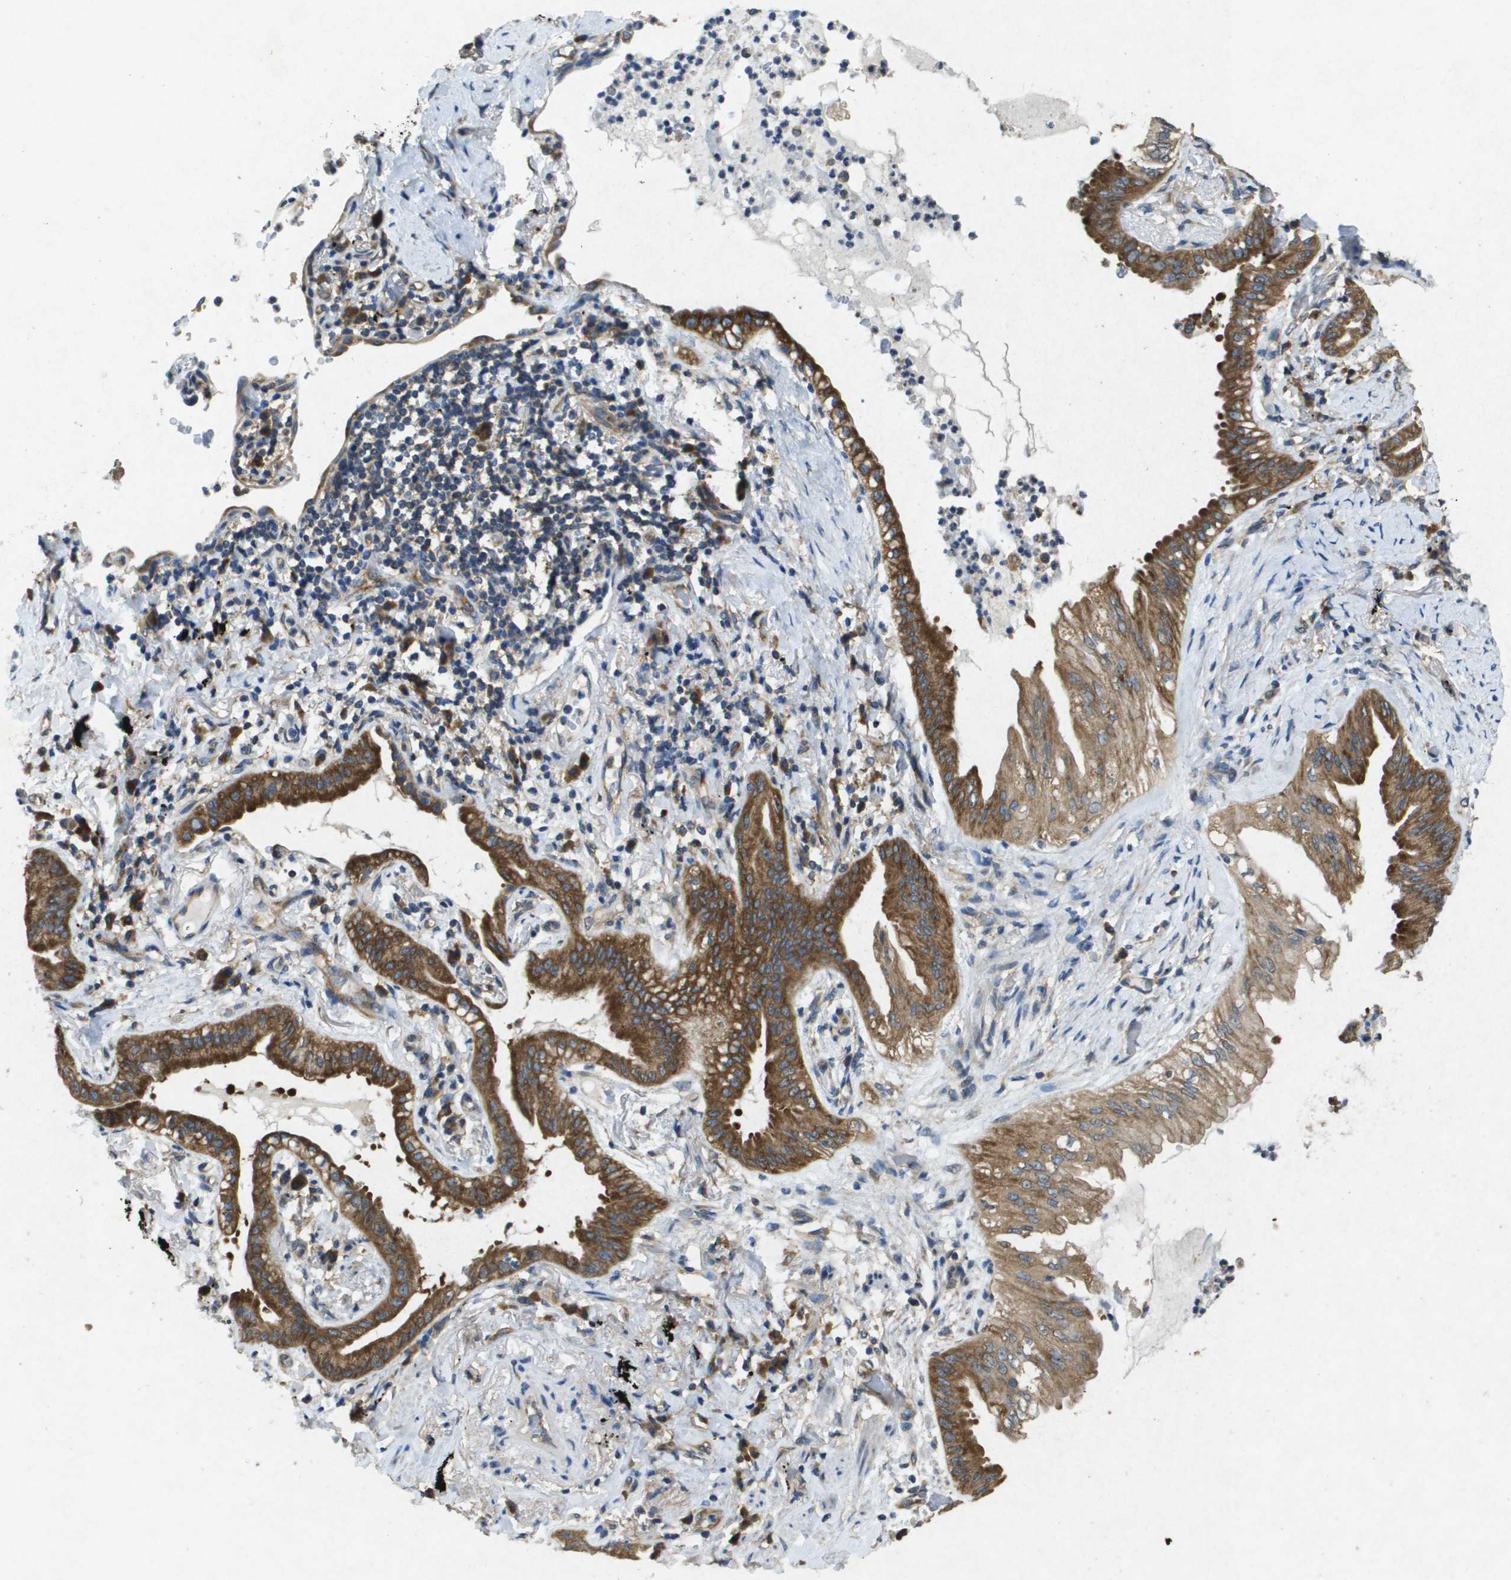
{"staining": {"intensity": "strong", "quantity": ">75%", "location": "cytoplasmic/membranous"}, "tissue": "lung cancer", "cell_type": "Tumor cells", "image_type": "cancer", "snomed": [{"axis": "morphology", "description": "Normal tissue, NOS"}, {"axis": "morphology", "description": "Adenocarcinoma, NOS"}, {"axis": "topography", "description": "Bronchus"}, {"axis": "topography", "description": "Lung"}], "caption": "The image demonstrates immunohistochemical staining of lung cancer. There is strong cytoplasmic/membranous positivity is appreciated in approximately >75% of tumor cells. The protein of interest is stained brown, and the nuclei are stained in blue (DAB (3,3'-diaminobenzidine) IHC with brightfield microscopy, high magnification).", "gene": "PTPRT", "patient": {"sex": "female", "age": 70}}